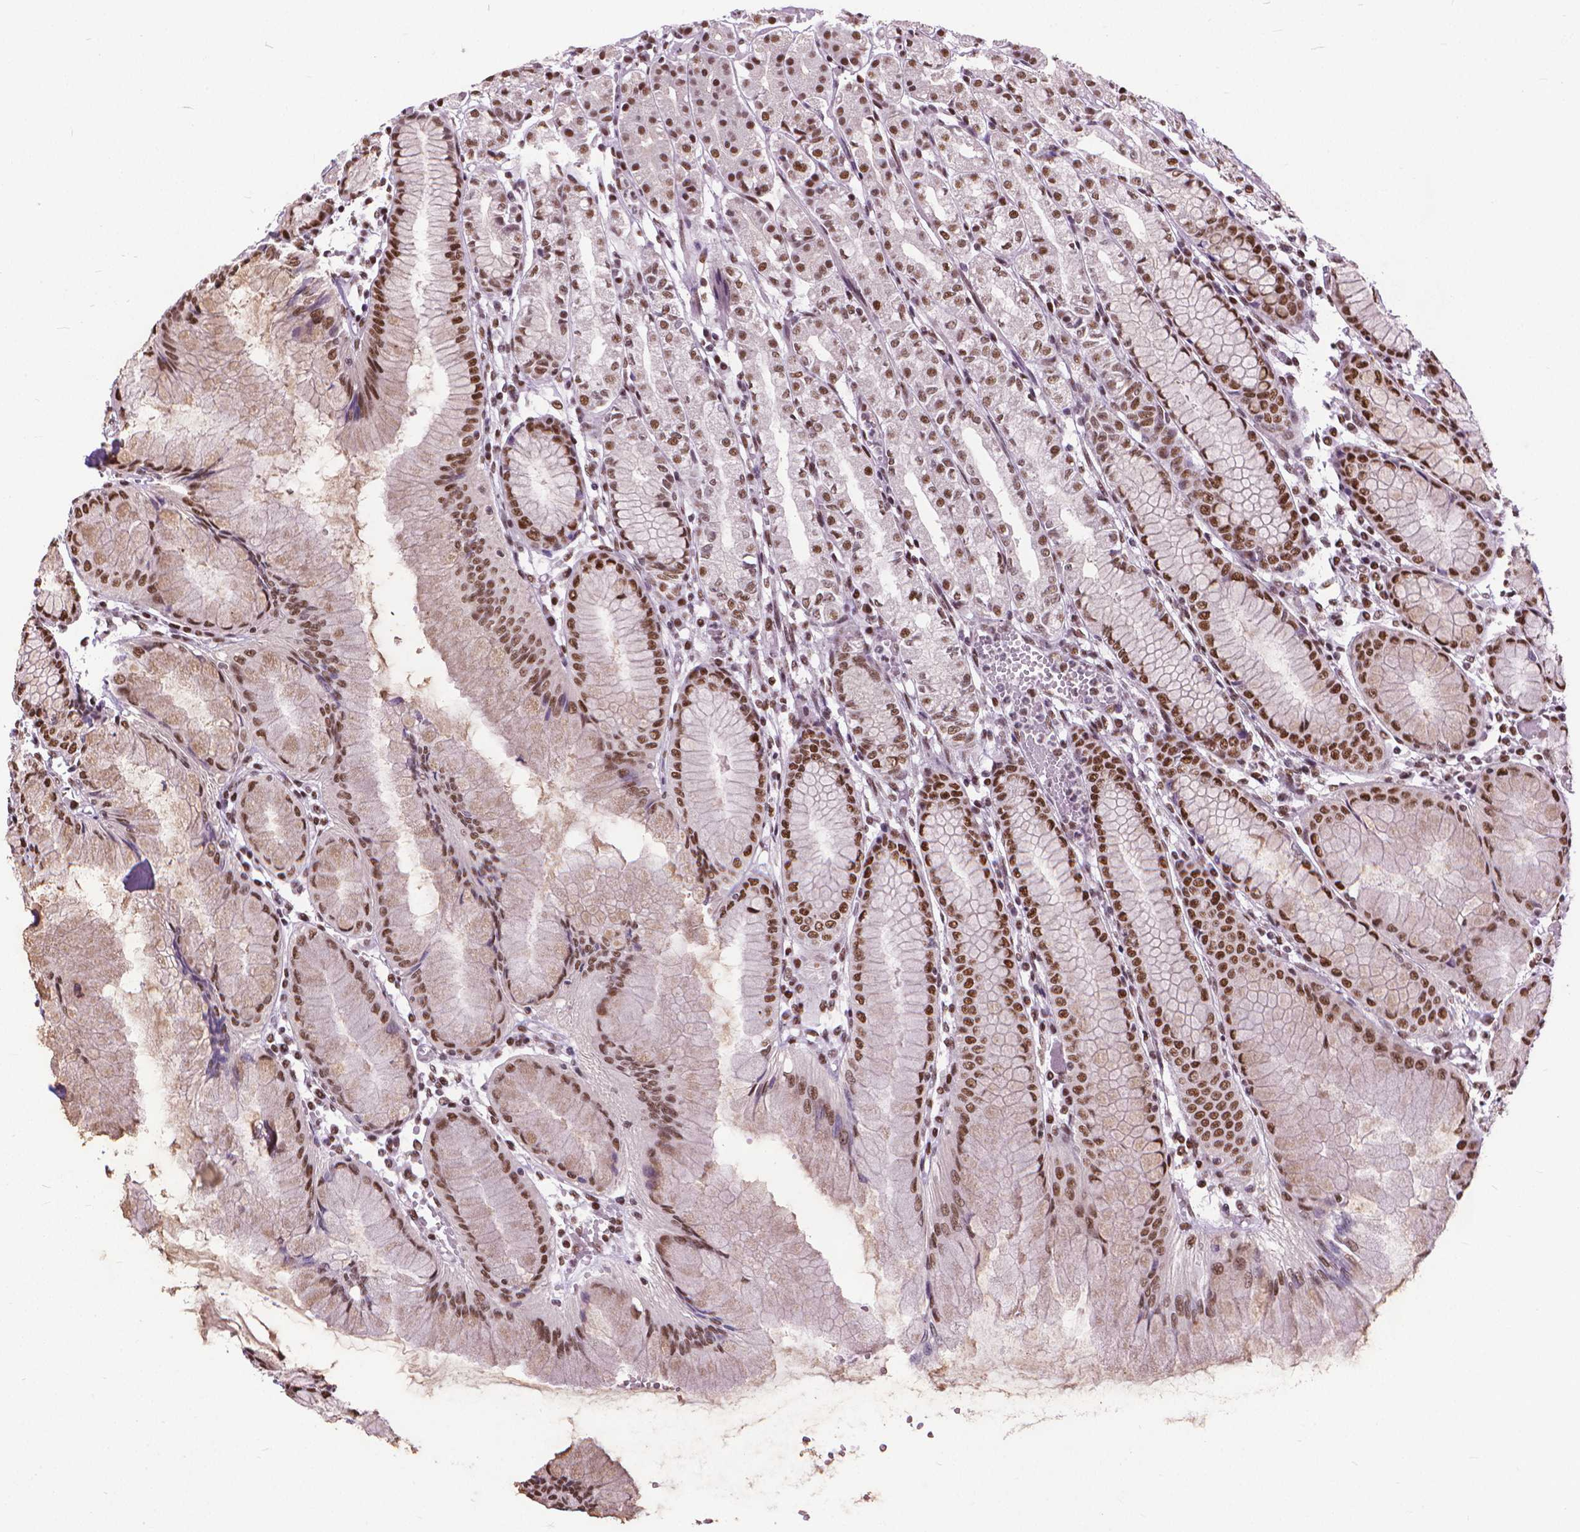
{"staining": {"intensity": "strong", "quantity": ">75%", "location": "nuclear"}, "tissue": "stomach", "cell_type": "Glandular cells", "image_type": "normal", "snomed": [{"axis": "morphology", "description": "Normal tissue, NOS"}, {"axis": "topography", "description": "Stomach"}], "caption": "An image showing strong nuclear staining in about >75% of glandular cells in unremarkable stomach, as visualized by brown immunohistochemical staining.", "gene": "AKAP8", "patient": {"sex": "female", "age": 57}}